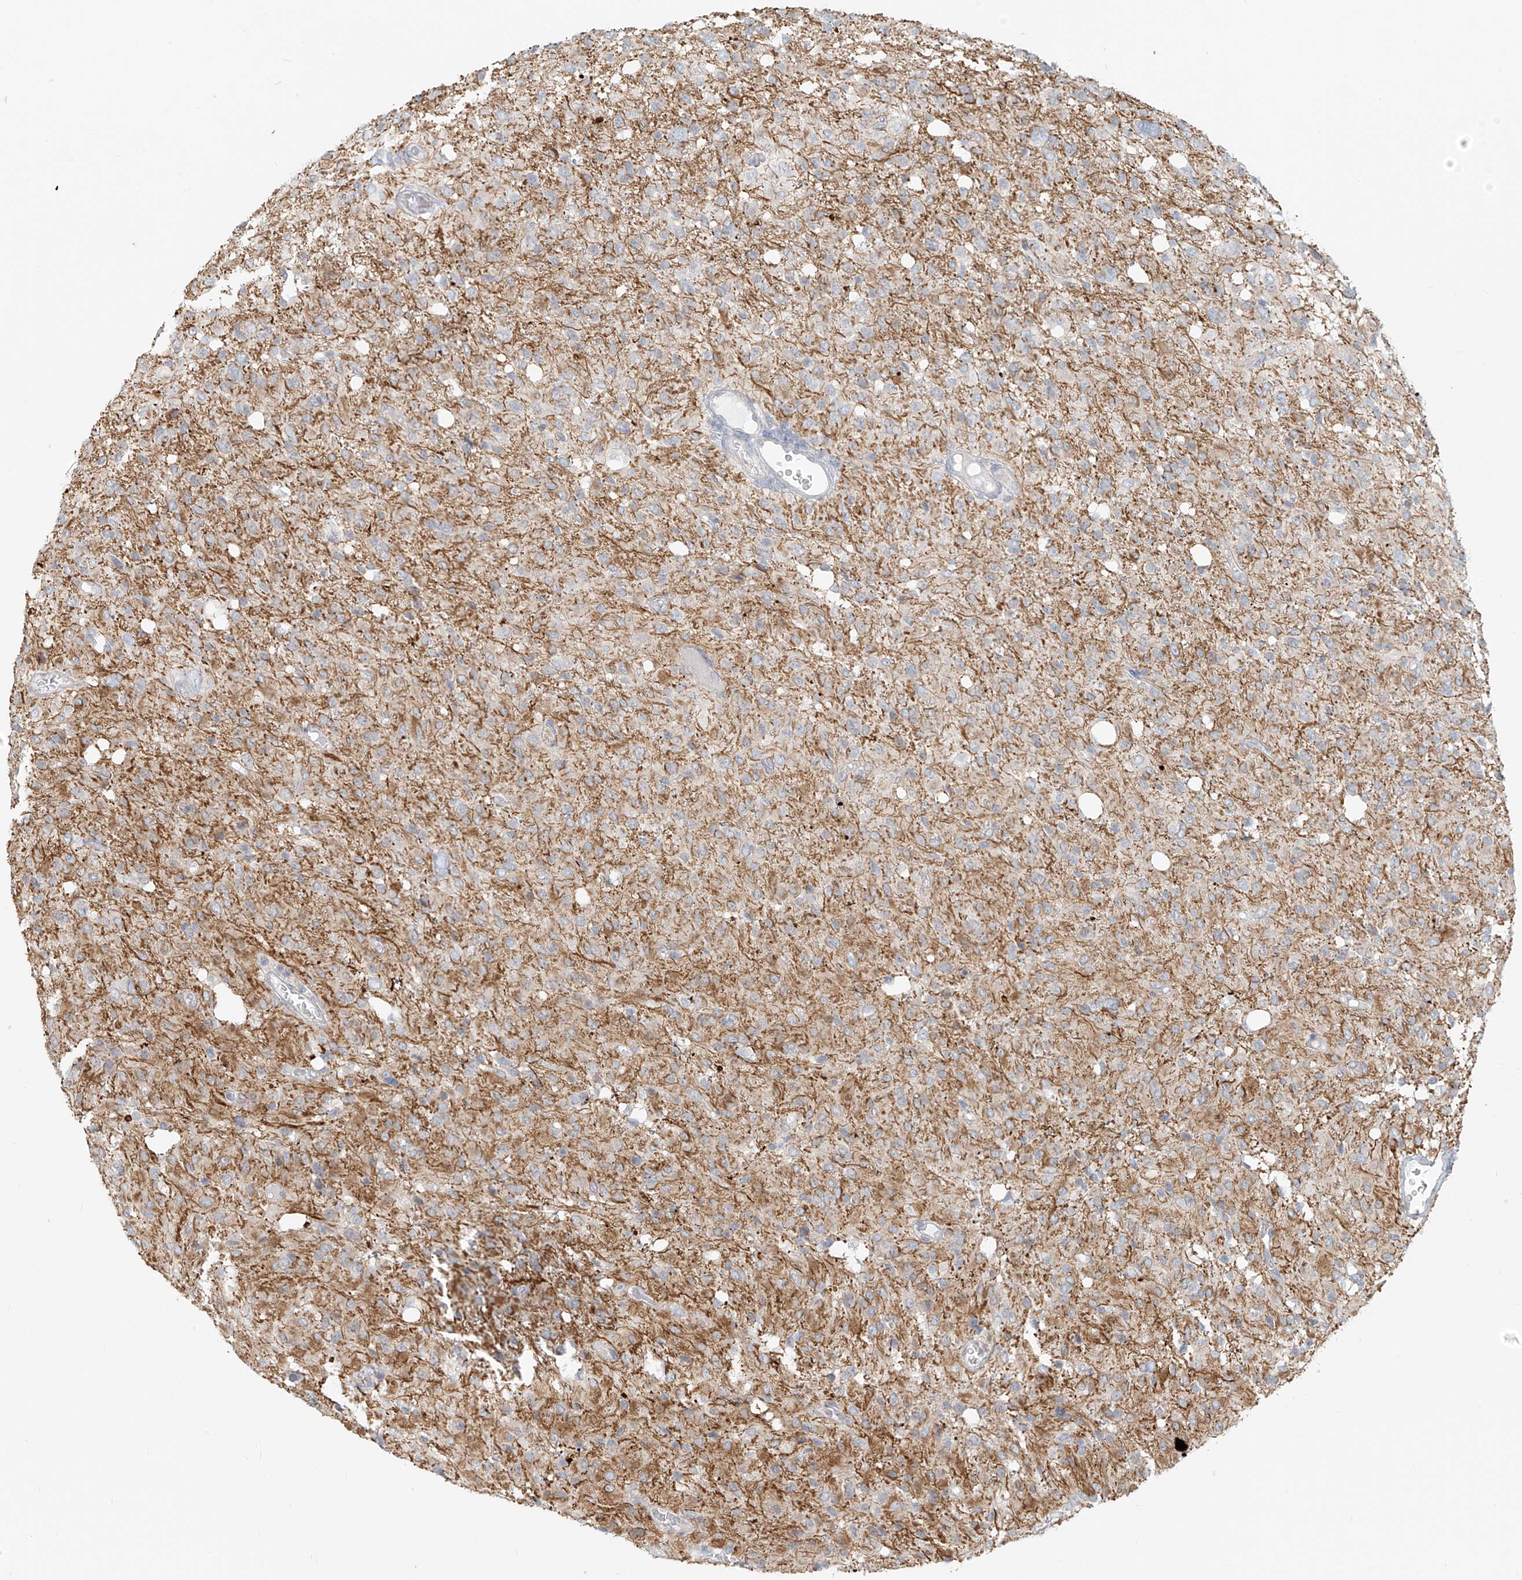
{"staining": {"intensity": "negative", "quantity": "none", "location": "none"}, "tissue": "glioma", "cell_type": "Tumor cells", "image_type": "cancer", "snomed": [{"axis": "morphology", "description": "Glioma, malignant, High grade"}, {"axis": "topography", "description": "Brain"}], "caption": "The image displays no staining of tumor cells in glioma.", "gene": "OSBPL7", "patient": {"sex": "female", "age": 59}}